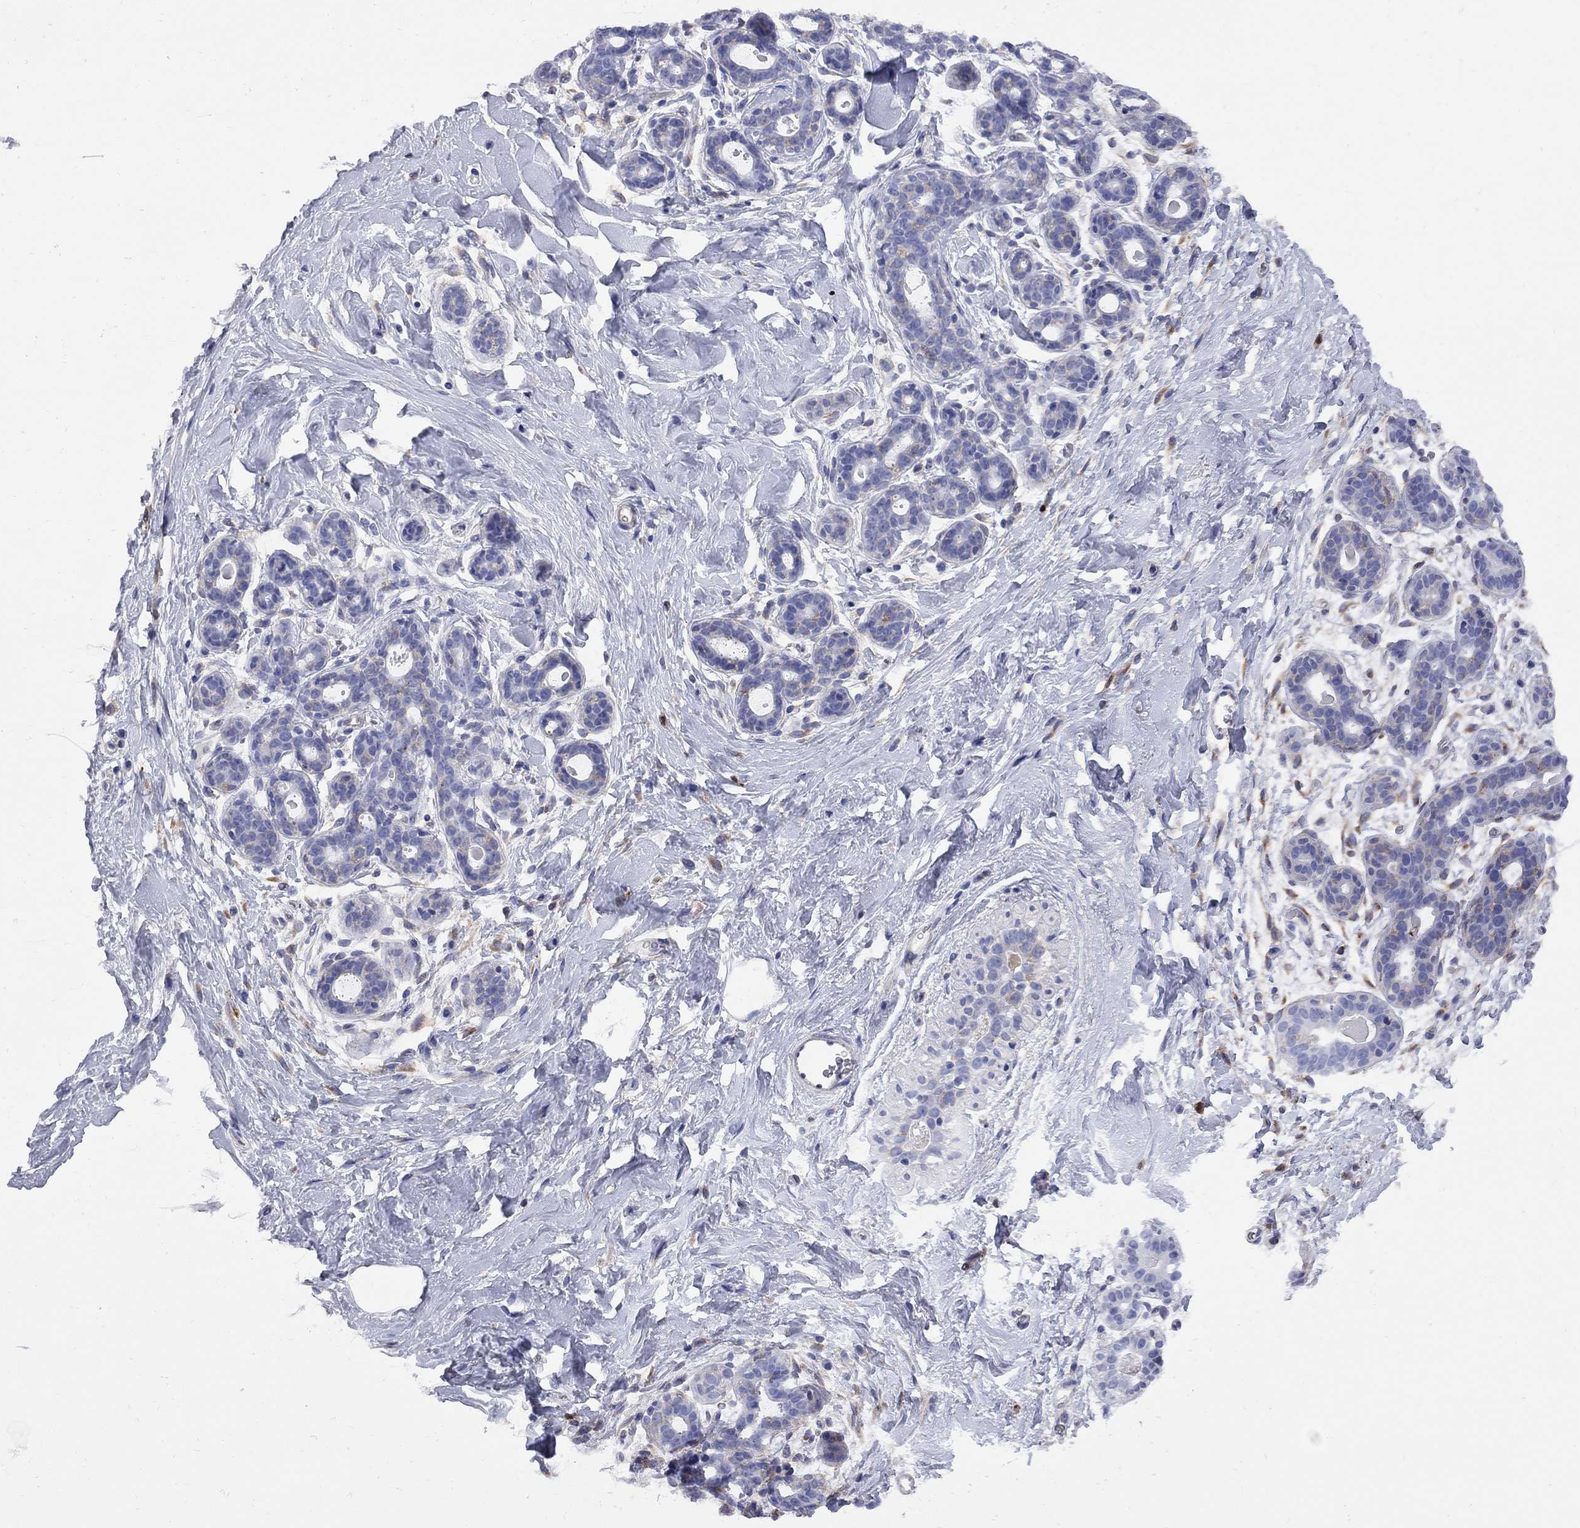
{"staining": {"intensity": "negative", "quantity": "none", "location": "none"}, "tissue": "breast", "cell_type": "Adipocytes", "image_type": "normal", "snomed": [{"axis": "morphology", "description": "Normal tissue, NOS"}, {"axis": "topography", "description": "Breast"}], "caption": "Histopathology image shows no protein expression in adipocytes of benign breast.", "gene": "MTHFR", "patient": {"sex": "female", "age": 43}}